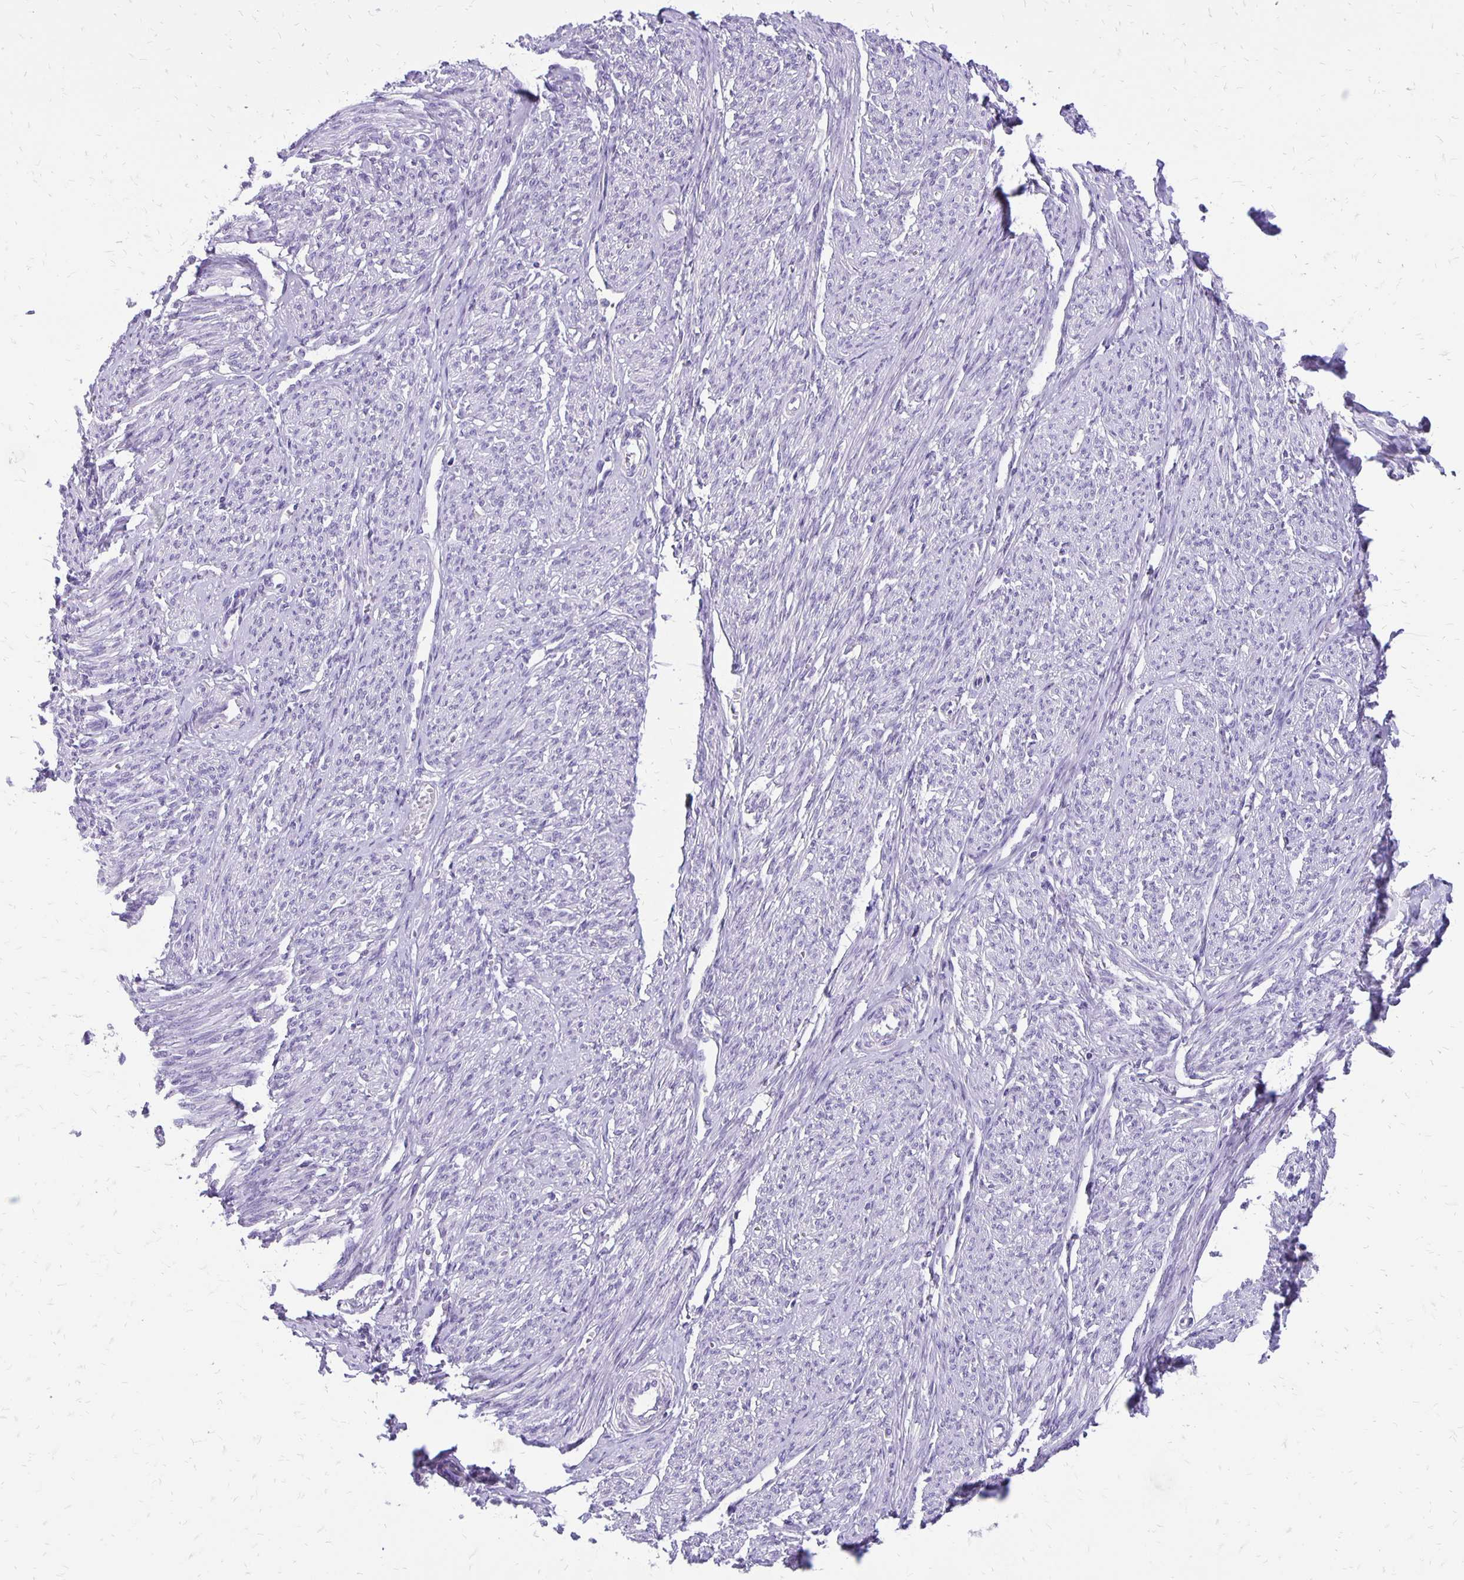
{"staining": {"intensity": "negative", "quantity": "none", "location": "none"}, "tissue": "smooth muscle", "cell_type": "Smooth muscle cells", "image_type": "normal", "snomed": [{"axis": "morphology", "description": "Normal tissue, NOS"}, {"axis": "topography", "description": "Smooth muscle"}], "caption": "Immunohistochemistry (IHC) of normal human smooth muscle displays no staining in smooth muscle cells.", "gene": "ANKRD45", "patient": {"sex": "female", "age": 65}}